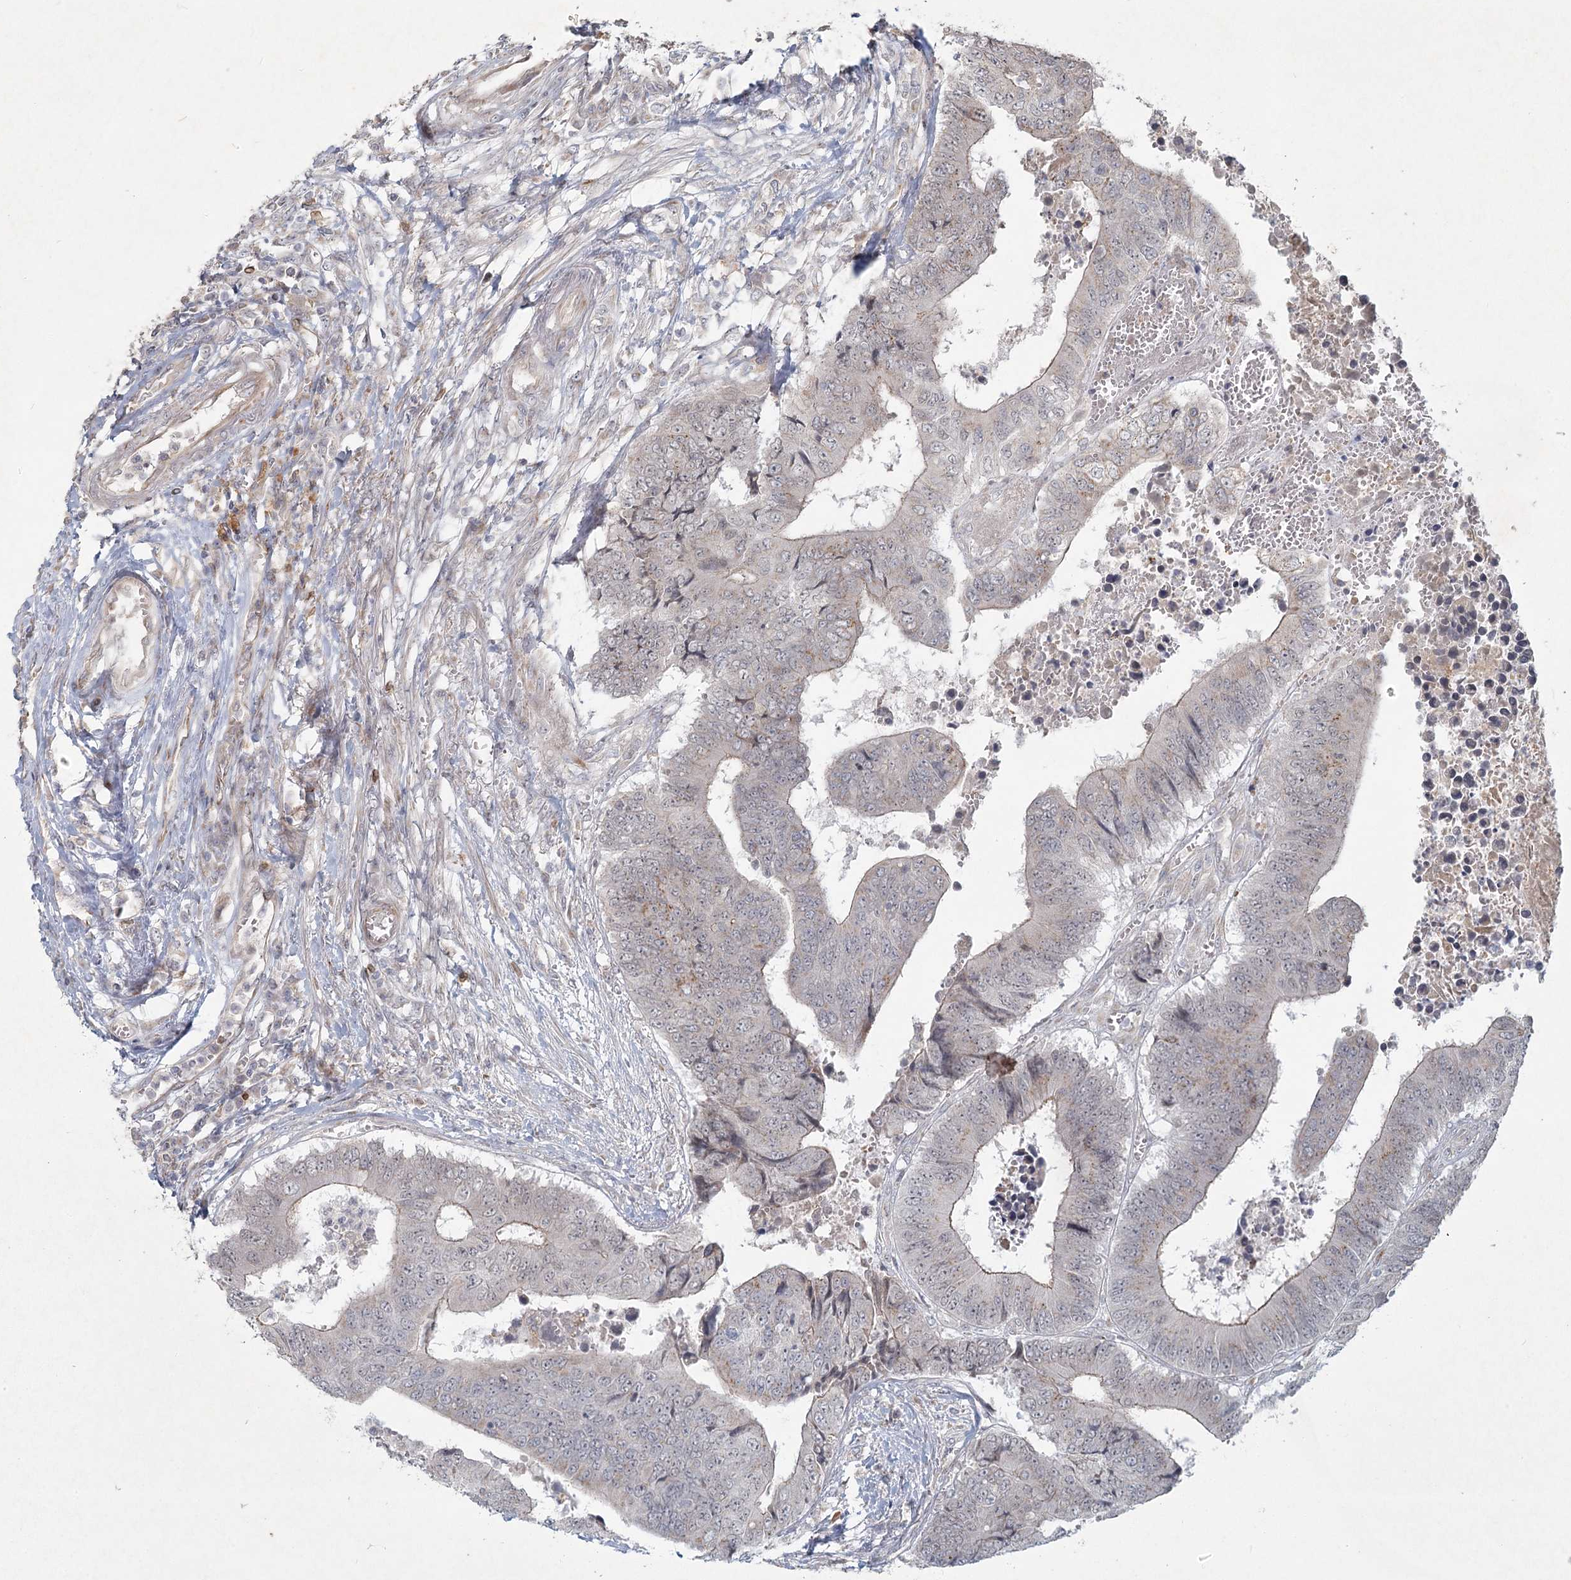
{"staining": {"intensity": "weak", "quantity": "<25%", "location": "cytoplasmic/membranous"}, "tissue": "colorectal cancer", "cell_type": "Tumor cells", "image_type": "cancer", "snomed": [{"axis": "morphology", "description": "Adenocarcinoma, NOS"}, {"axis": "topography", "description": "Rectum"}], "caption": "Micrograph shows no significant protein staining in tumor cells of colorectal cancer (adenocarcinoma).", "gene": "LRP2BP", "patient": {"sex": "male", "age": 84}}